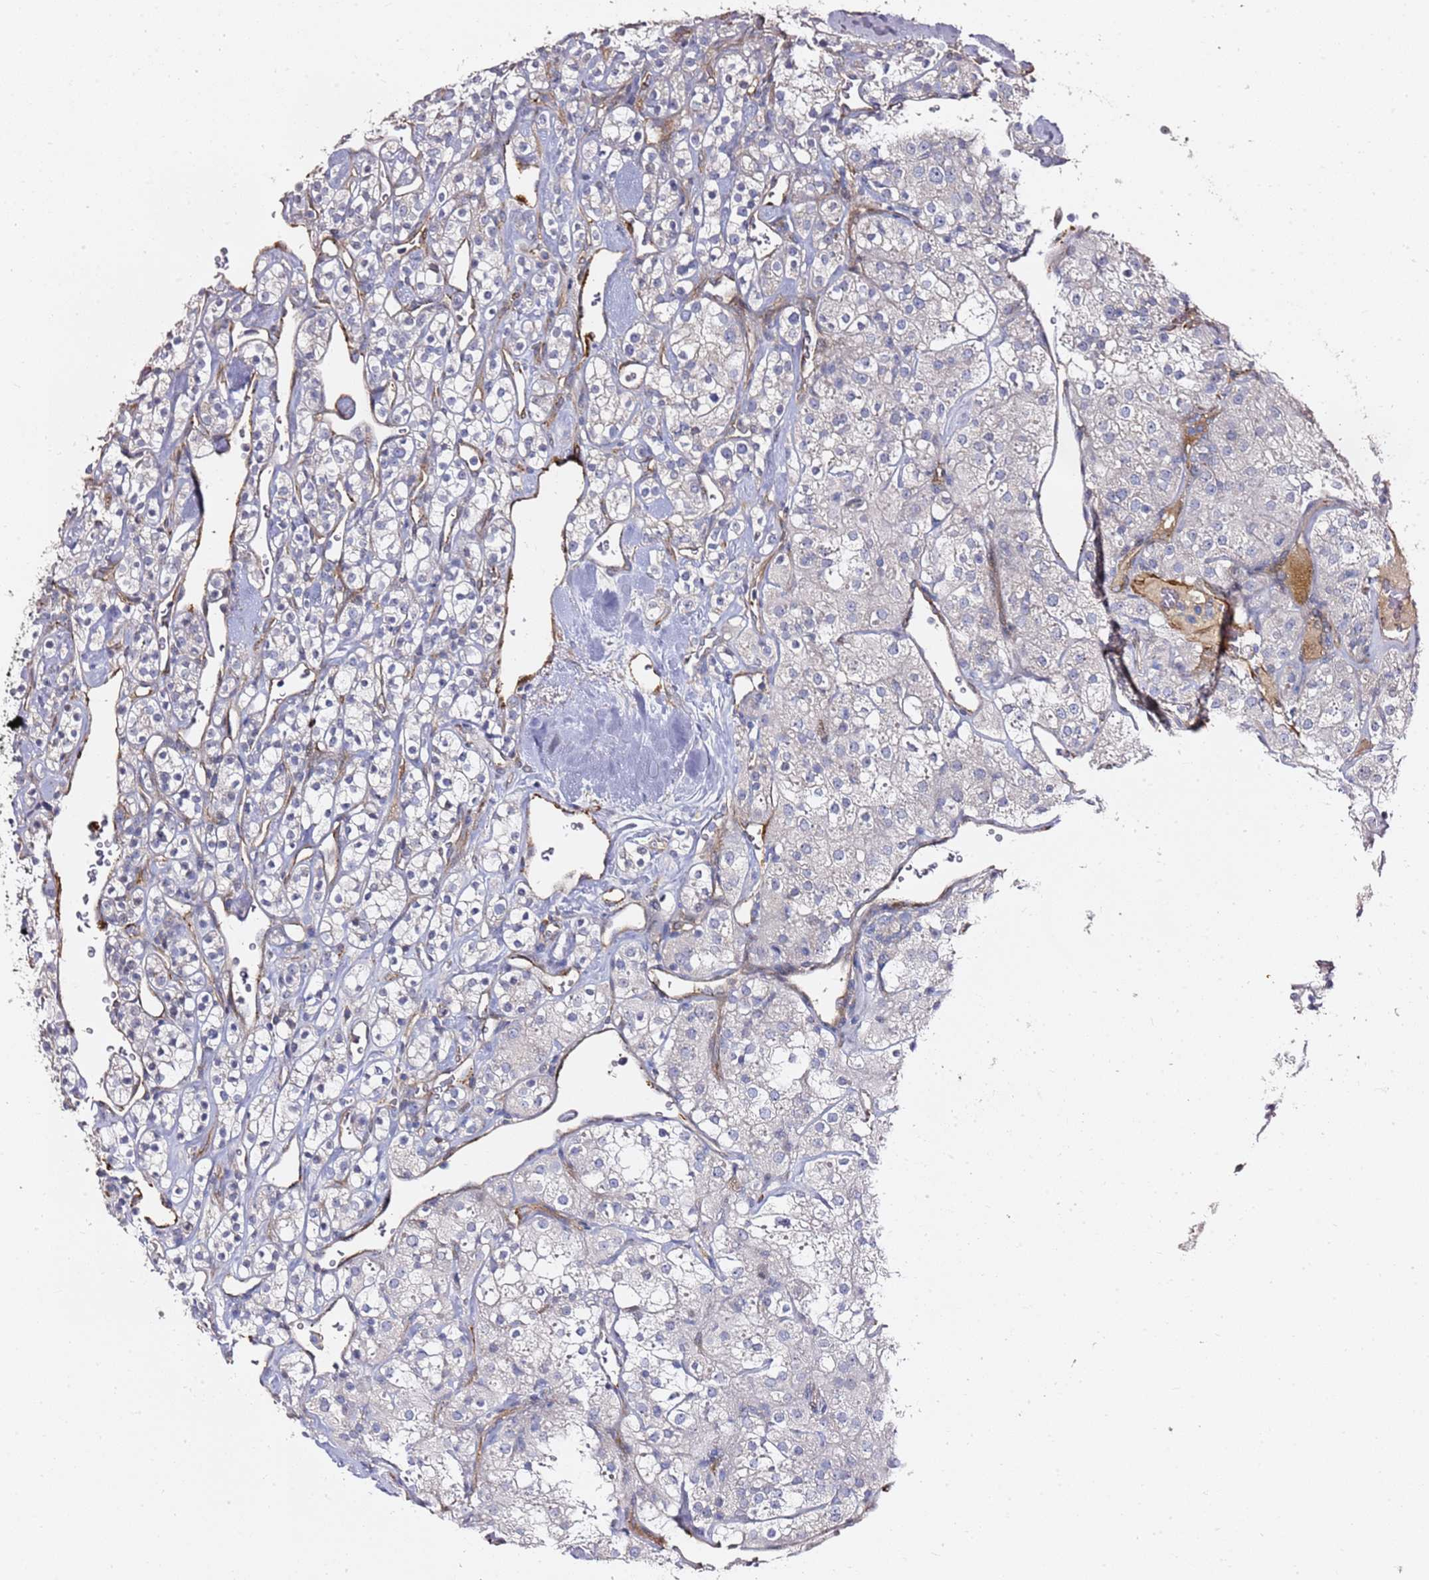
{"staining": {"intensity": "negative", "quantity": "none", "location": "none"}, "tissue": "renal cancer", "cell_type": "Tumor cells", "image_type": "cancer", "snomed": [{"axis": "morphology", "description": "Adenocarcinoma, NOS"}, {"axis": "topography", "description": "Kidney"}], "caption": "A histopathology image of human adenocarcinoma (renal) is negative for staining in tumor cells. The staining is performed using DAB brown chromogen with nuclei counter-stained in using hematoxylin.", "gene": "EPS8L1", "patient": {"sex": "male", "age": 77}}